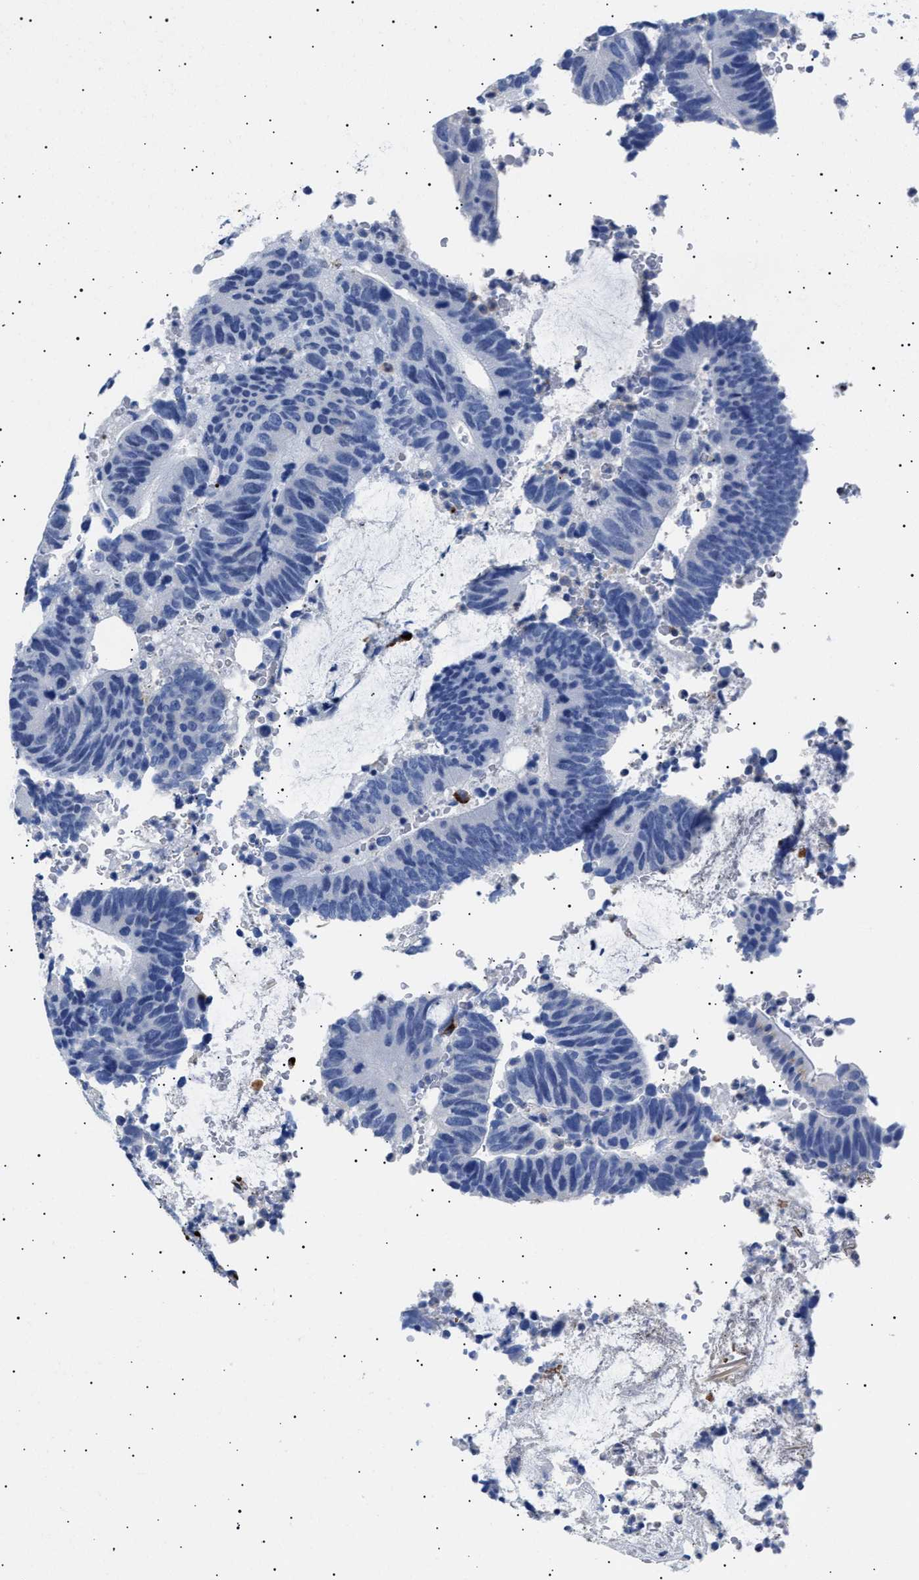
{"staining": {"intensity": "negative", "quantity": "none", "location": "none"}, "tissue": "colorectal cancer", "cell_type": "Tumor cells", "image_type": "cancer", "snomed": [{"axis": "morphology", "description": "Adenocarcinoma, NOS"}, {"axis": "topography", "description": "Colon"}], "caption": "A histopathology image of human colorectal adenocarcinoma is negative for staining in tumor cells.", "gene": "HEMGN", "patient": {"sex": "male", "age": 56}}